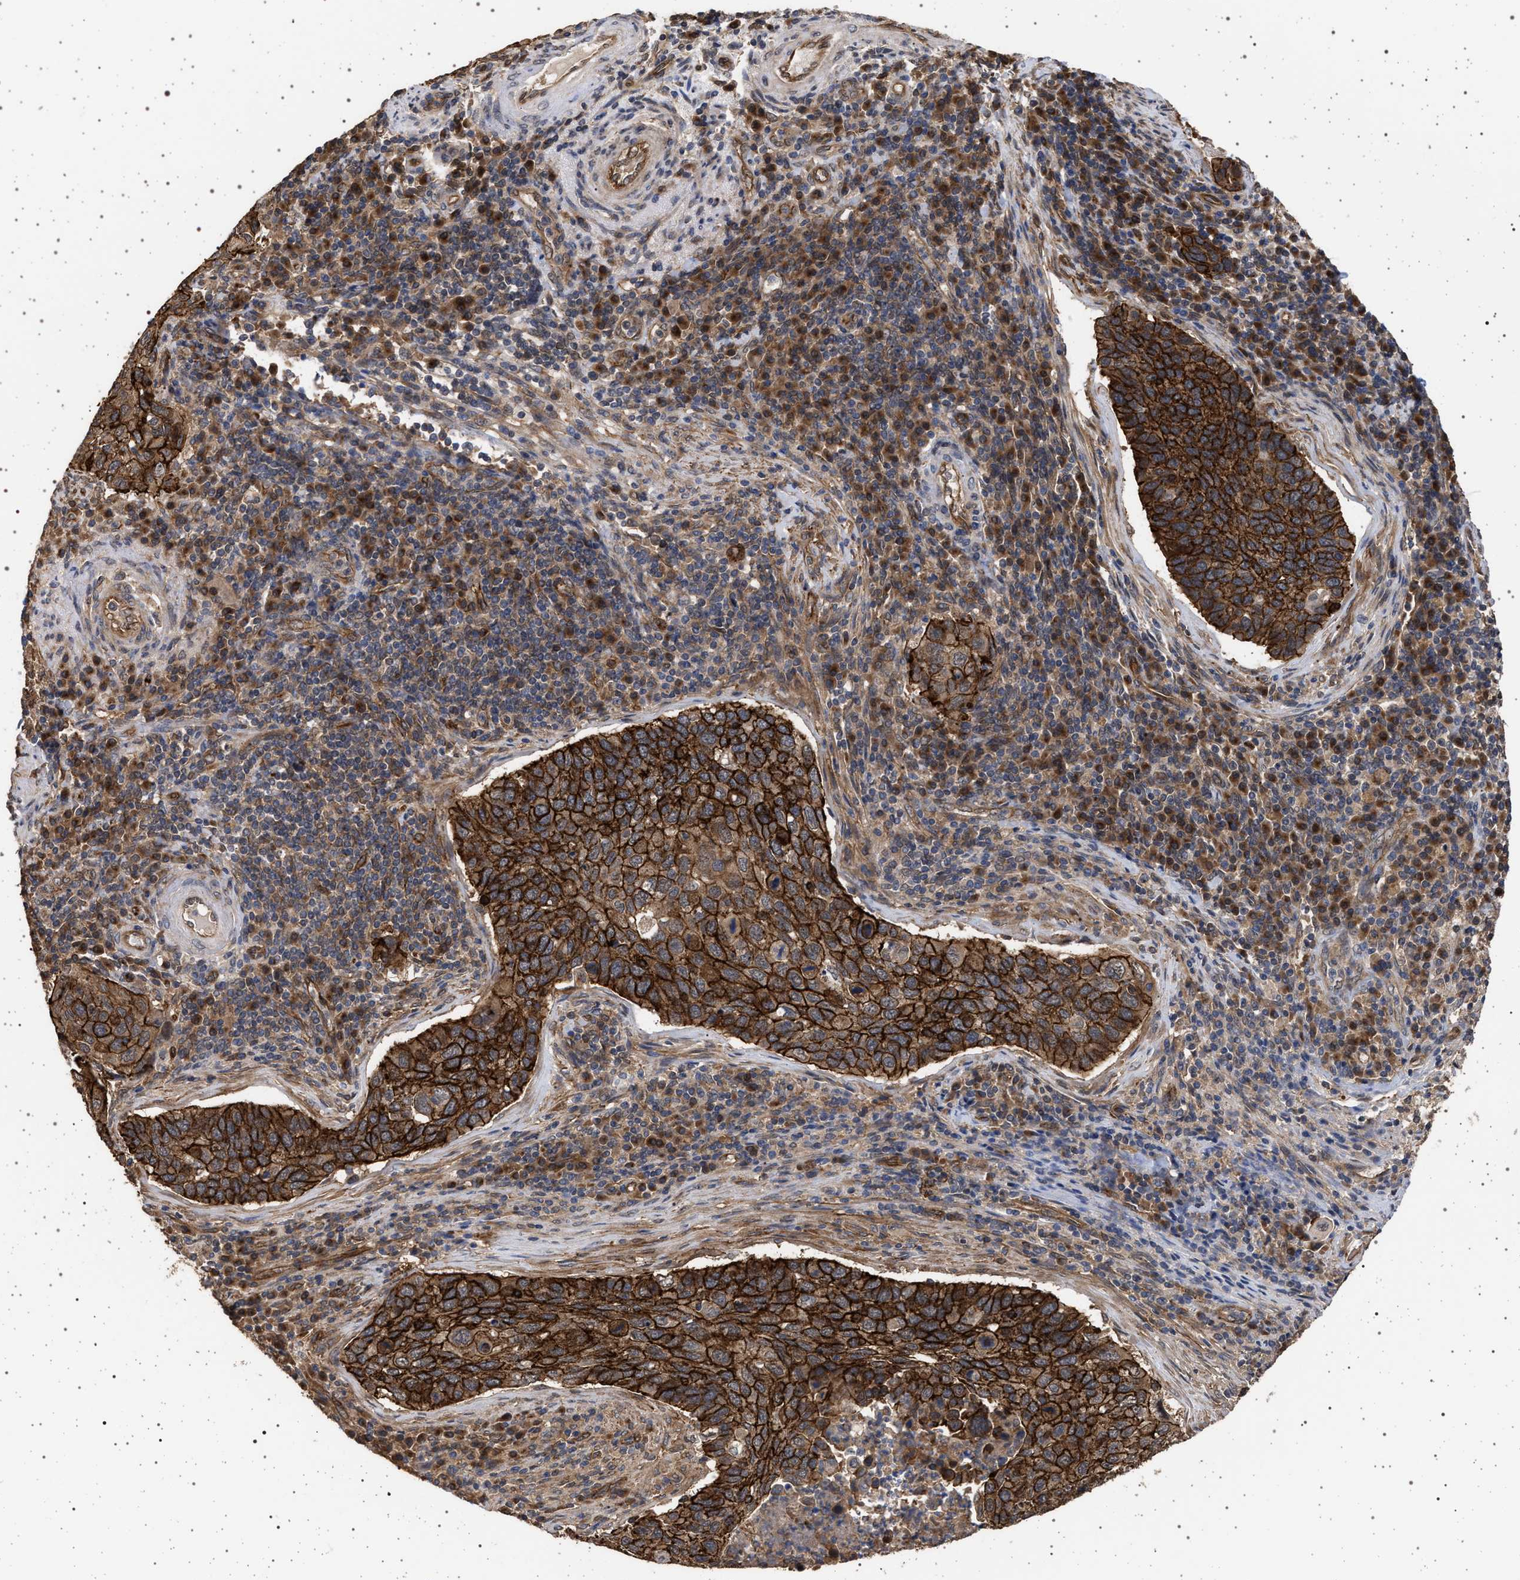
{"staining": {"intensity": "strong", "quantity": ">75%", "location": "cytoplasmic/membranous"}, "tissue": "cervical cancer", "cell_type": "Tumor cells", "image_type": "cancer", "snomed": [{"axis": "morphology", "description": "Squamous cell carcinoma, NOS"}, {"axis": "topography", "description": "Cervix"}], "caption": "A brown stain highlights strong cytoplasmic/membranous positivity of a protein in cervical cancer (squamous cell carcinoma) tumor cells. The protein is shown in brown color, while the nuclei are stained blue.", "gene": "IFT20", "patient": {"sex": "female", "age": 53}}